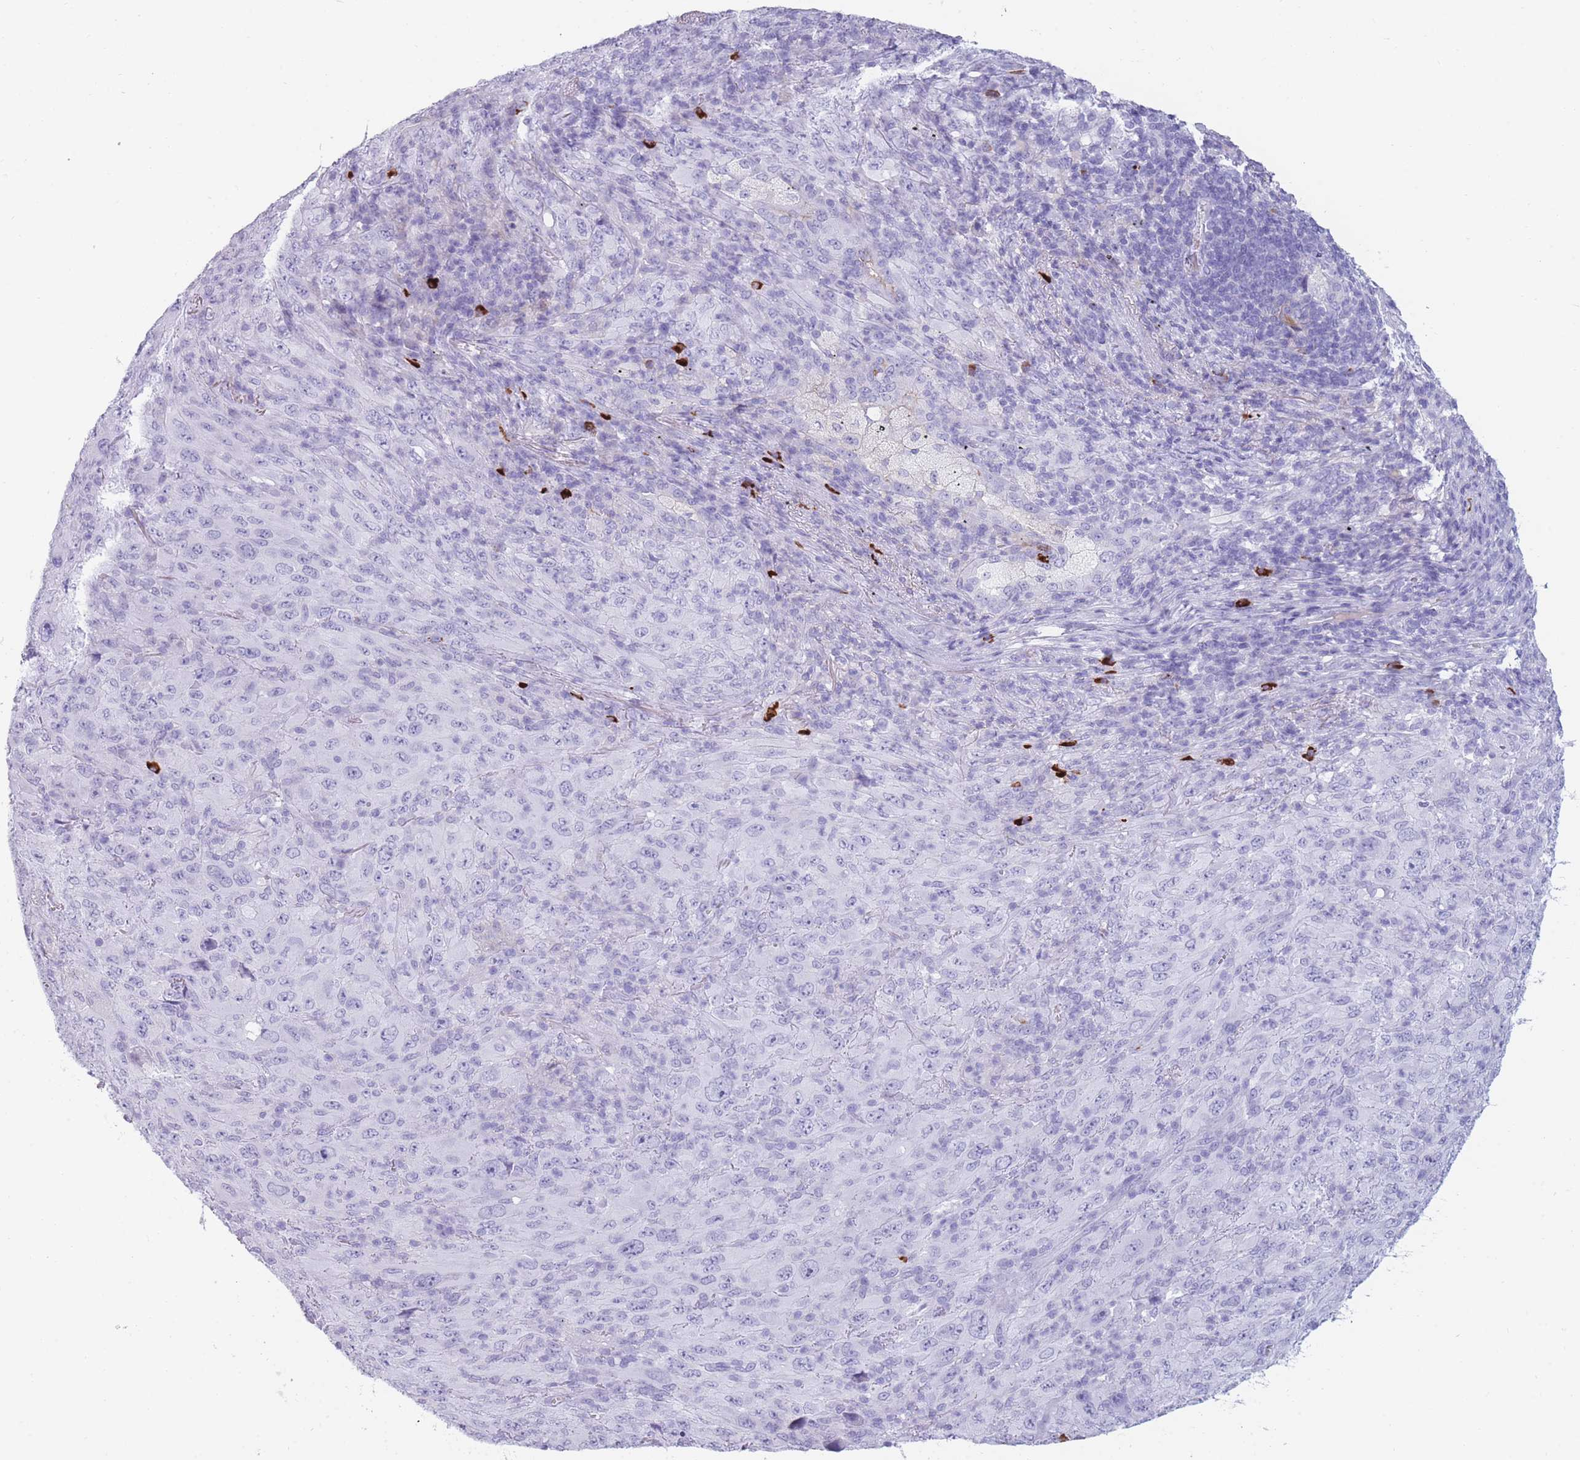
{"staining": {"intensity": "negative", "quantity": "none", "location": "none"}, "tissue": "melanoma", "cell_type": "Tumor cells", "image_type": "cancer", "snomed": [{"axis": "morphology", "description": "Malignant melanoma, Metastatic site"}, {"axis": "topography", "description": "Skin"}], "caption": "Melanoma was stained to show a protein in brown. There is no significant positivity in tumor cells.", "gene": "TNFSF11", "patient": {"sex": "female", "age": 56}}